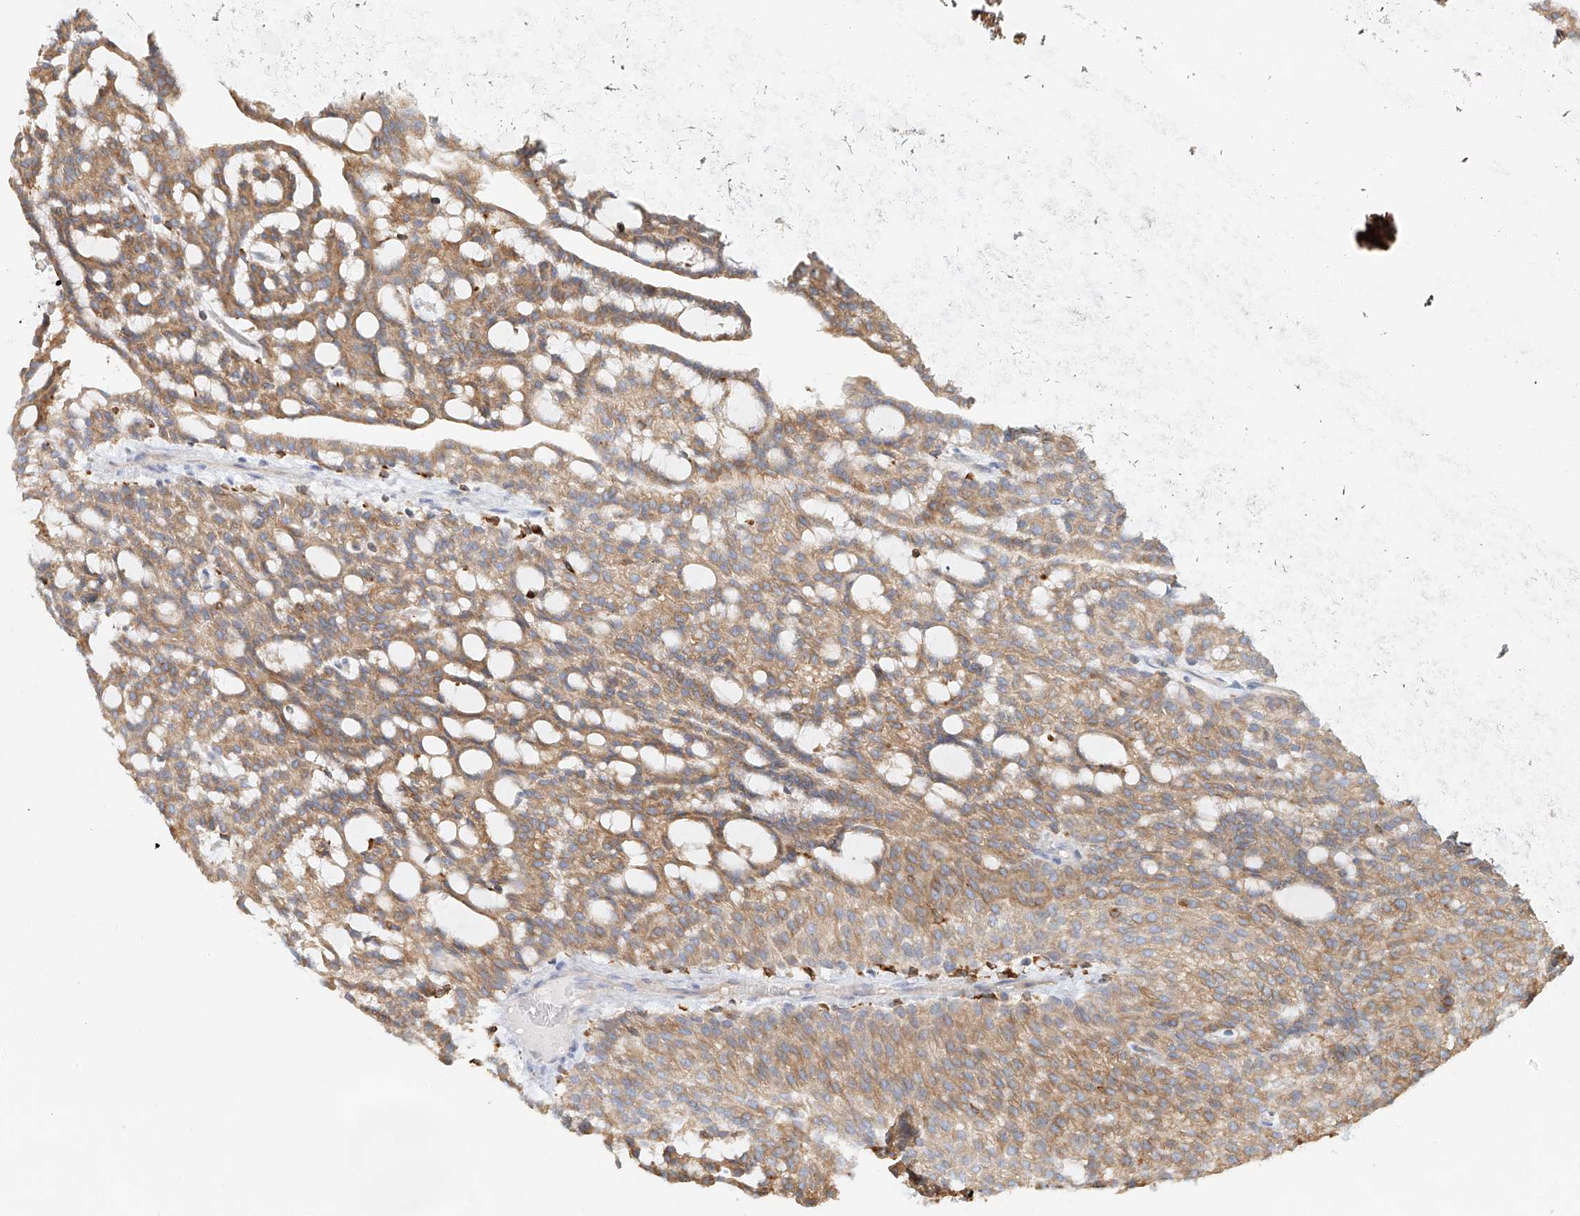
{"staining": {"intensity": "moderate", "quantity": ">75%", "location": "cytoplasmic/membranous"}, "tissue": "renal cancer", "cell_type": "Tumor cells", "image_type": "cancer", "snomed": [{"axis": "morphology", "description": "Adenocarcinoma, NOS"}, {"axis": "topography", "description": "Kidney"}], "caption": "Renal adenocarcinoma stained with immunohistochemistry reveals moderate cytoplasmic/membranous expression in about >75% of tumor cells.", "gene": "DHRS7", "patient": {"sex": "male", "age": 63}}